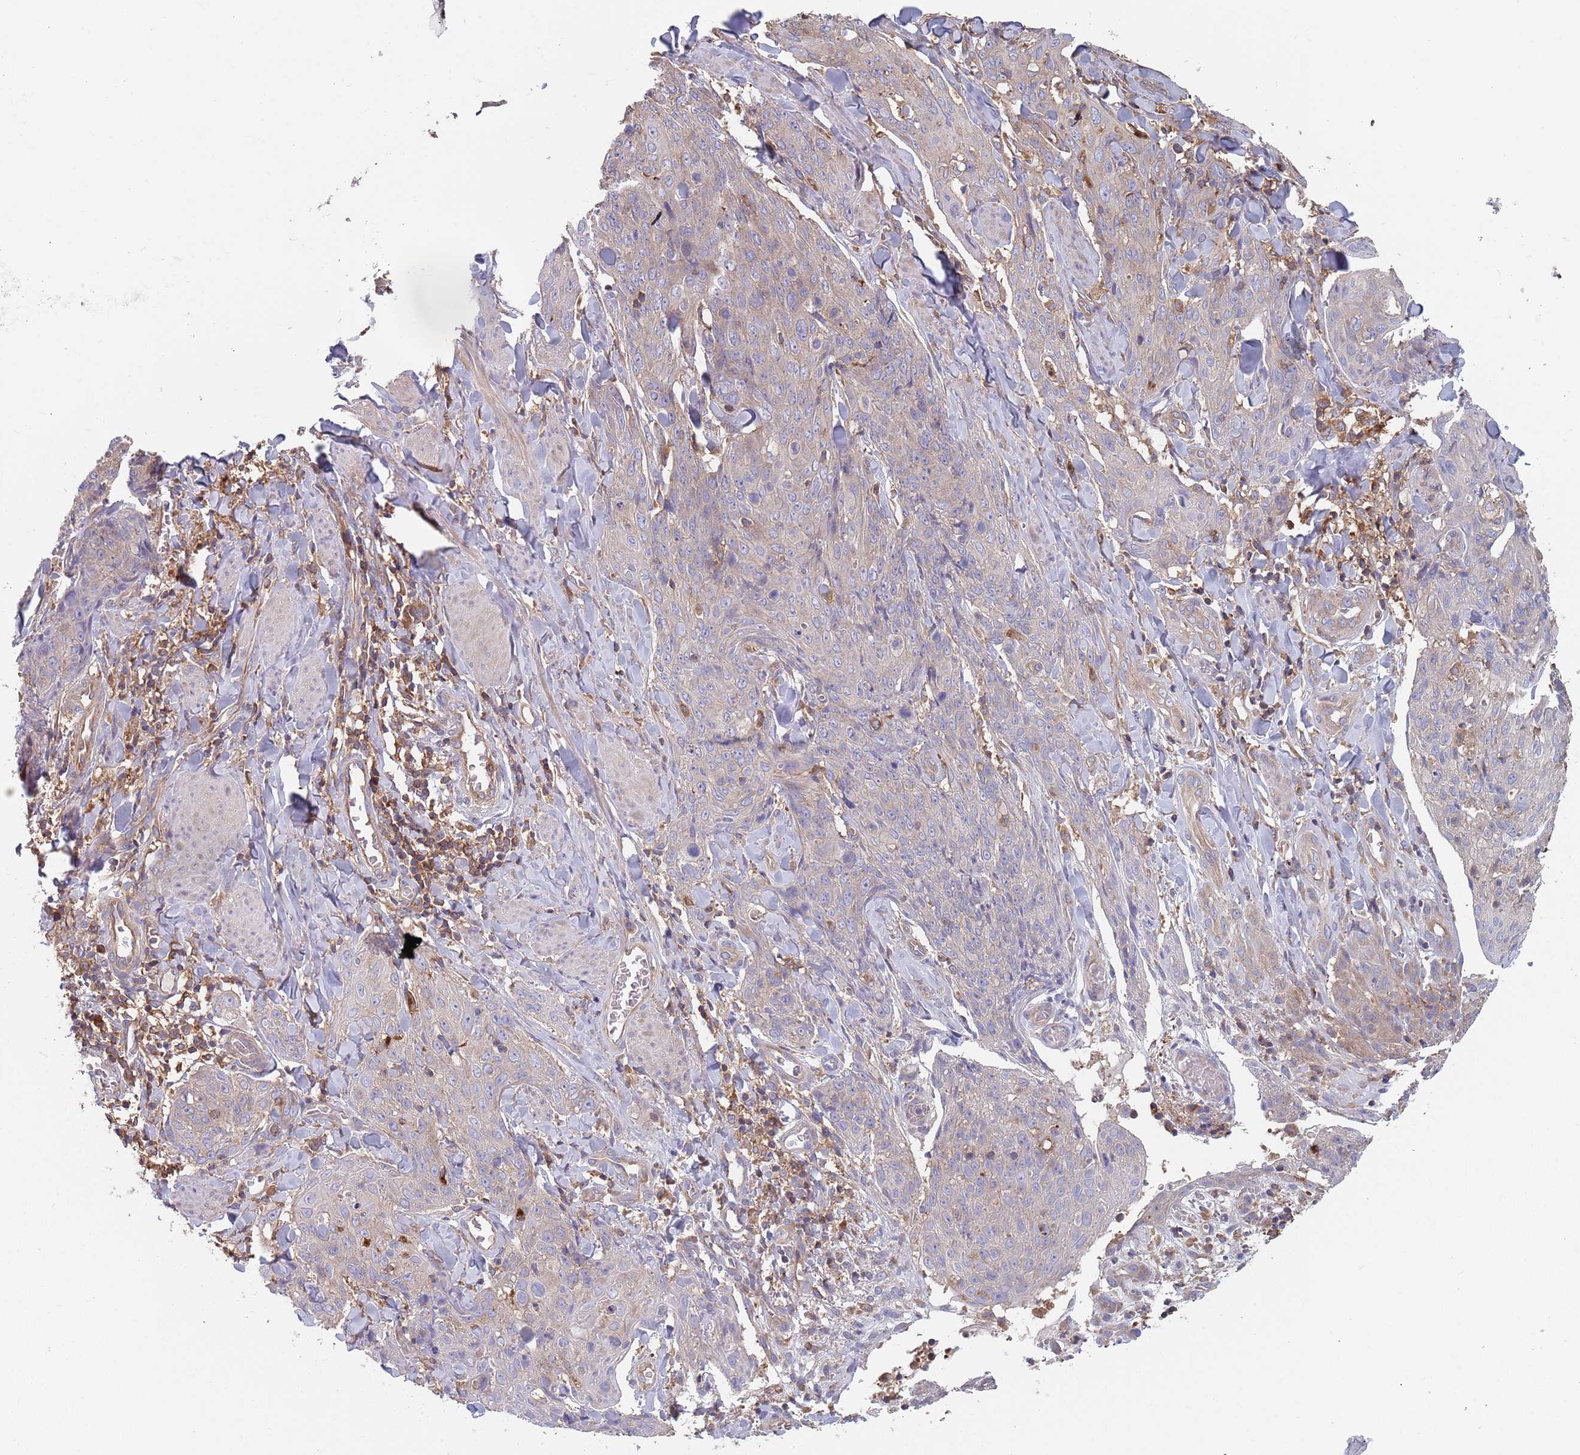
{"staining": {"intensity": "negative", "quantity": "none", "location": "none"}, "tissue": "skin cancer", "cell_type": "Tumor cells", "image_type": "cancer", "snomed": [{"axis": "morphology", "description": "Squamous cell carcinoma, NOS"}, {"axis": "topography", "description": "Skin"}, {"axis": "topography", "description": "Vulva"}], "caption": "DAB immunohistochemical staining of human skin cancer (squamous cell carcinoma) displays no significant expression in tumor cells.", "gene": "GDI2", "patient": {"sex": "female", "age": 85}}